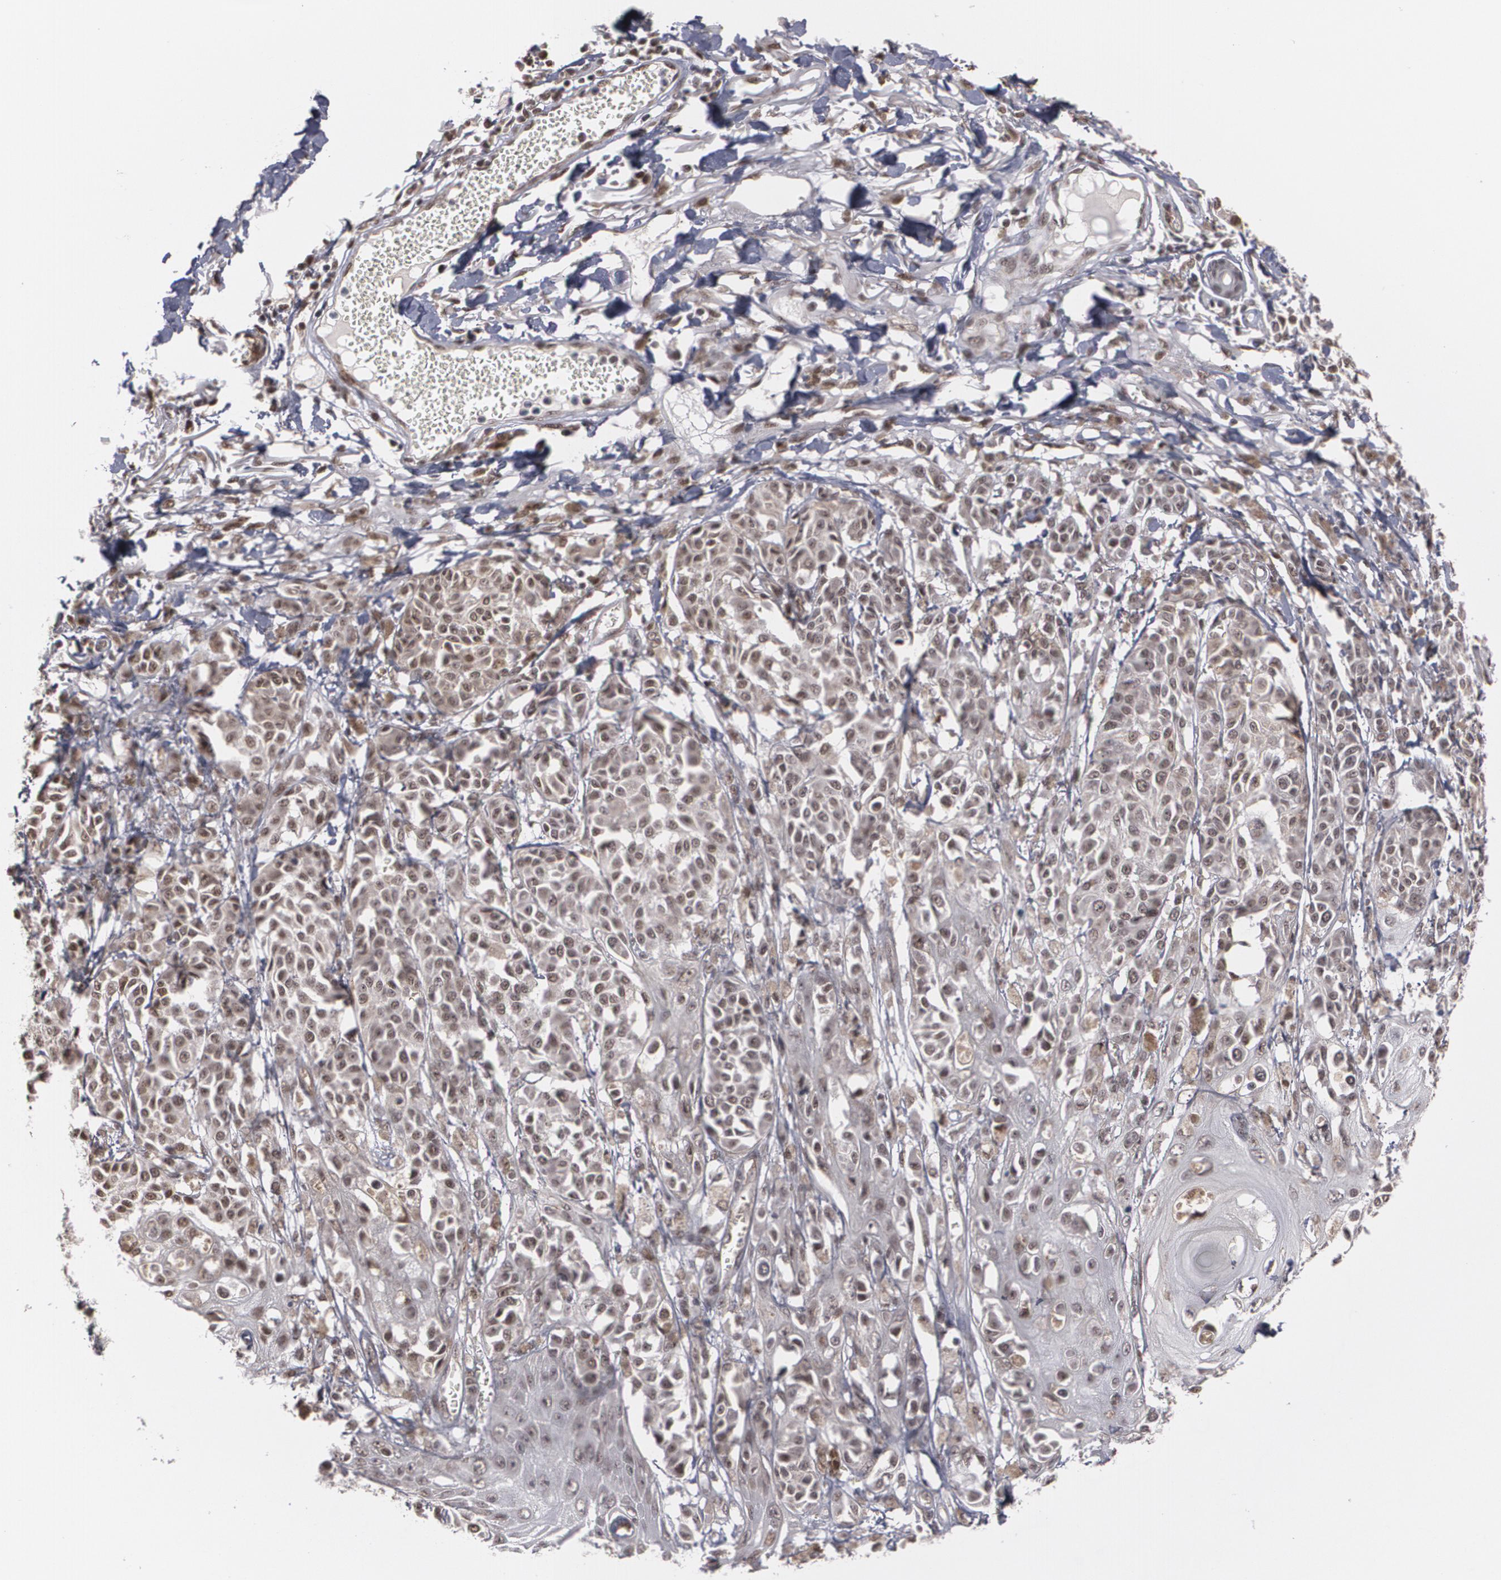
{"staining": {"intensity": "moderate", "quantity": ">75%", "location": "cytoplasmic/membranous,nuclear"}, "tissue": "melanoma", "cell_type": "Tumor cells", "image_type": "cancer", "snomed": [{"axis": "morphology", "description": "Malignant melanoma, NOS"}, {"axis": "topography", "description": "Skin"}], "caption": "A histopathology image of human melanoma stained for a protein shows moderate cytoplasmic/membranous and nuclear brown staining in tumor cells.", "gene": "ZNF75A", "patient": {"sex": "male", "age": 76}}